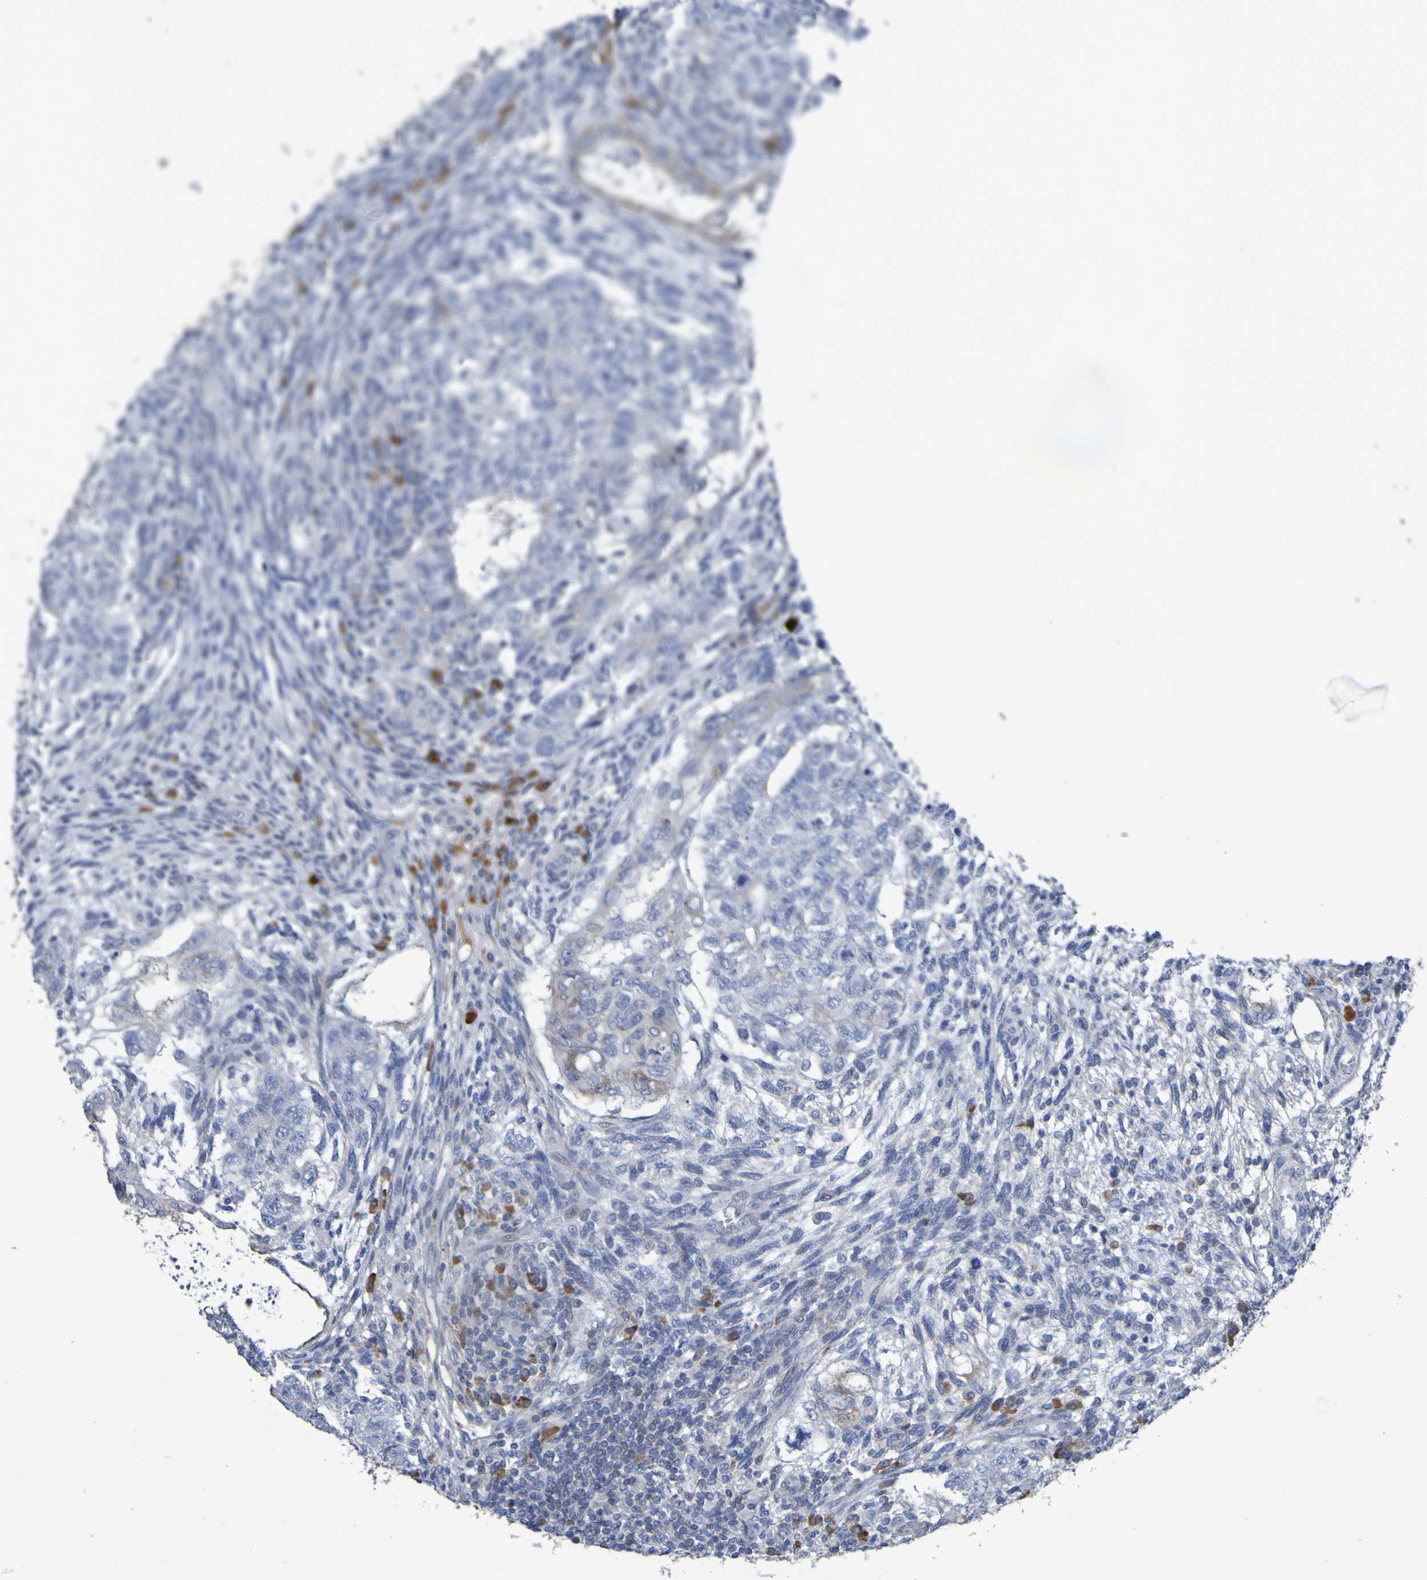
{"staining": {"intensity": "weak", "quantity": "<25%", "location": "cytoplasmic/membranous"}, "tissue": "testis cancer", "cell_type": "Tumor cells", "image_type": "cancer", "snomed": [{"axis": "morphology", "description": "Normal tissue, NOS"}, {"axis": "morphology", "description": "Carcinoma, Embryonal, NOS"}, {"axis": "topography", "description": "Testis"}], "caption": "This is an IHC histopathology image of human embryonal carcinoma (testis). There is no positivity in tumor cells.", "gene": "C11orf24", "patient": {"sex": "male", "age": 36}}